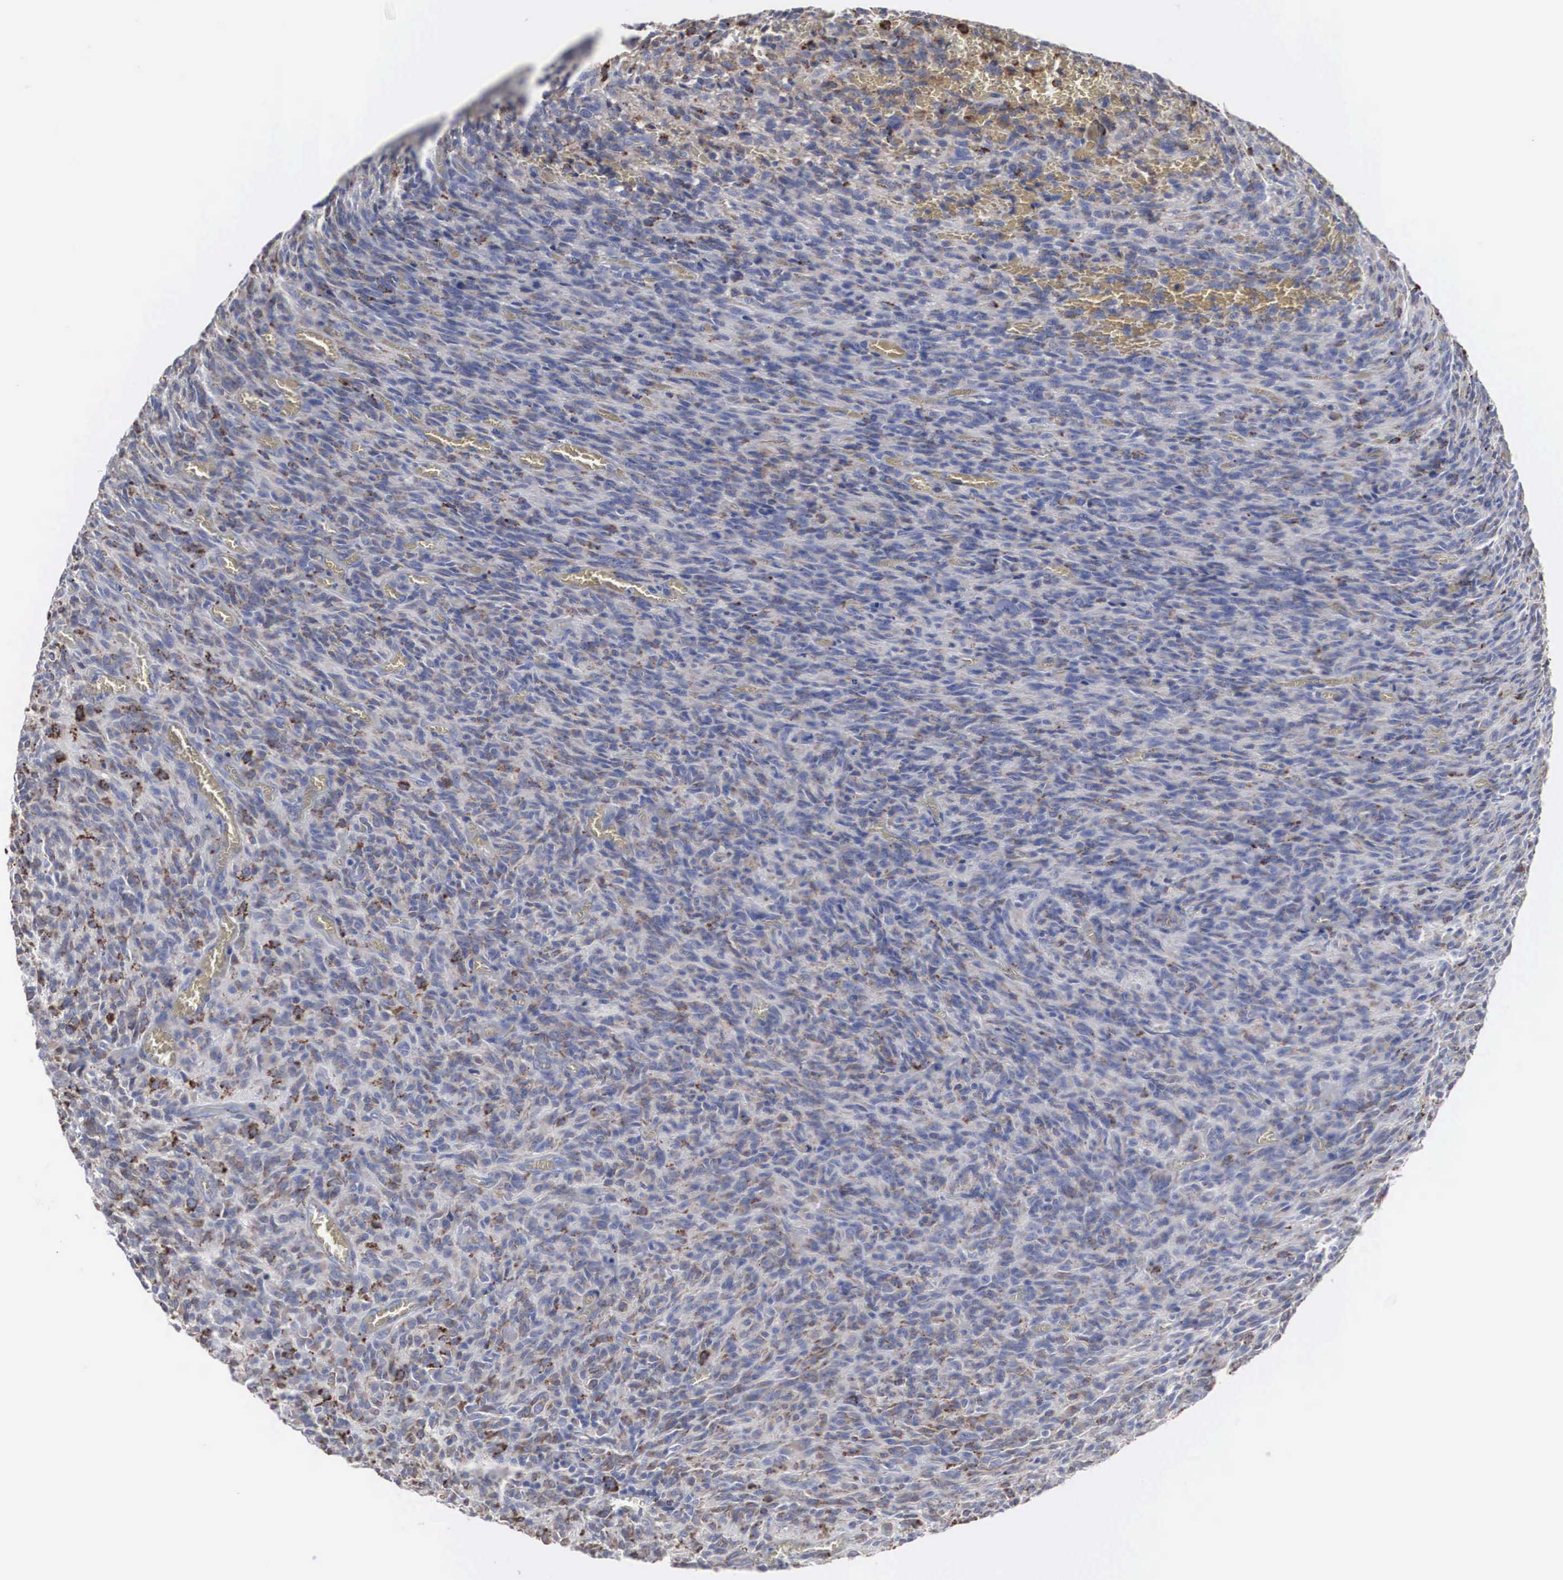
{"staining": {"intensity": "weak", "quantity": "25%-75%", "location": "cytoplasmic/membranous"}, "tissue": "glioma", "cell_type": "Tumor cells", "image_type": "cancer", "snomed": [{"axis": "morphology", "description": "Glioma, malignant, High grade"}, {"axis": "topography", "description": "Brain"}], "caption": "Glioma tissue displays weak cytoplasmic/membranous expression in approximately 25%-75% of tumor cells, visualized by immunohistochemistry.", "gene": "LGALS3BP", "patient": {"sex": "male", "age": 56}}